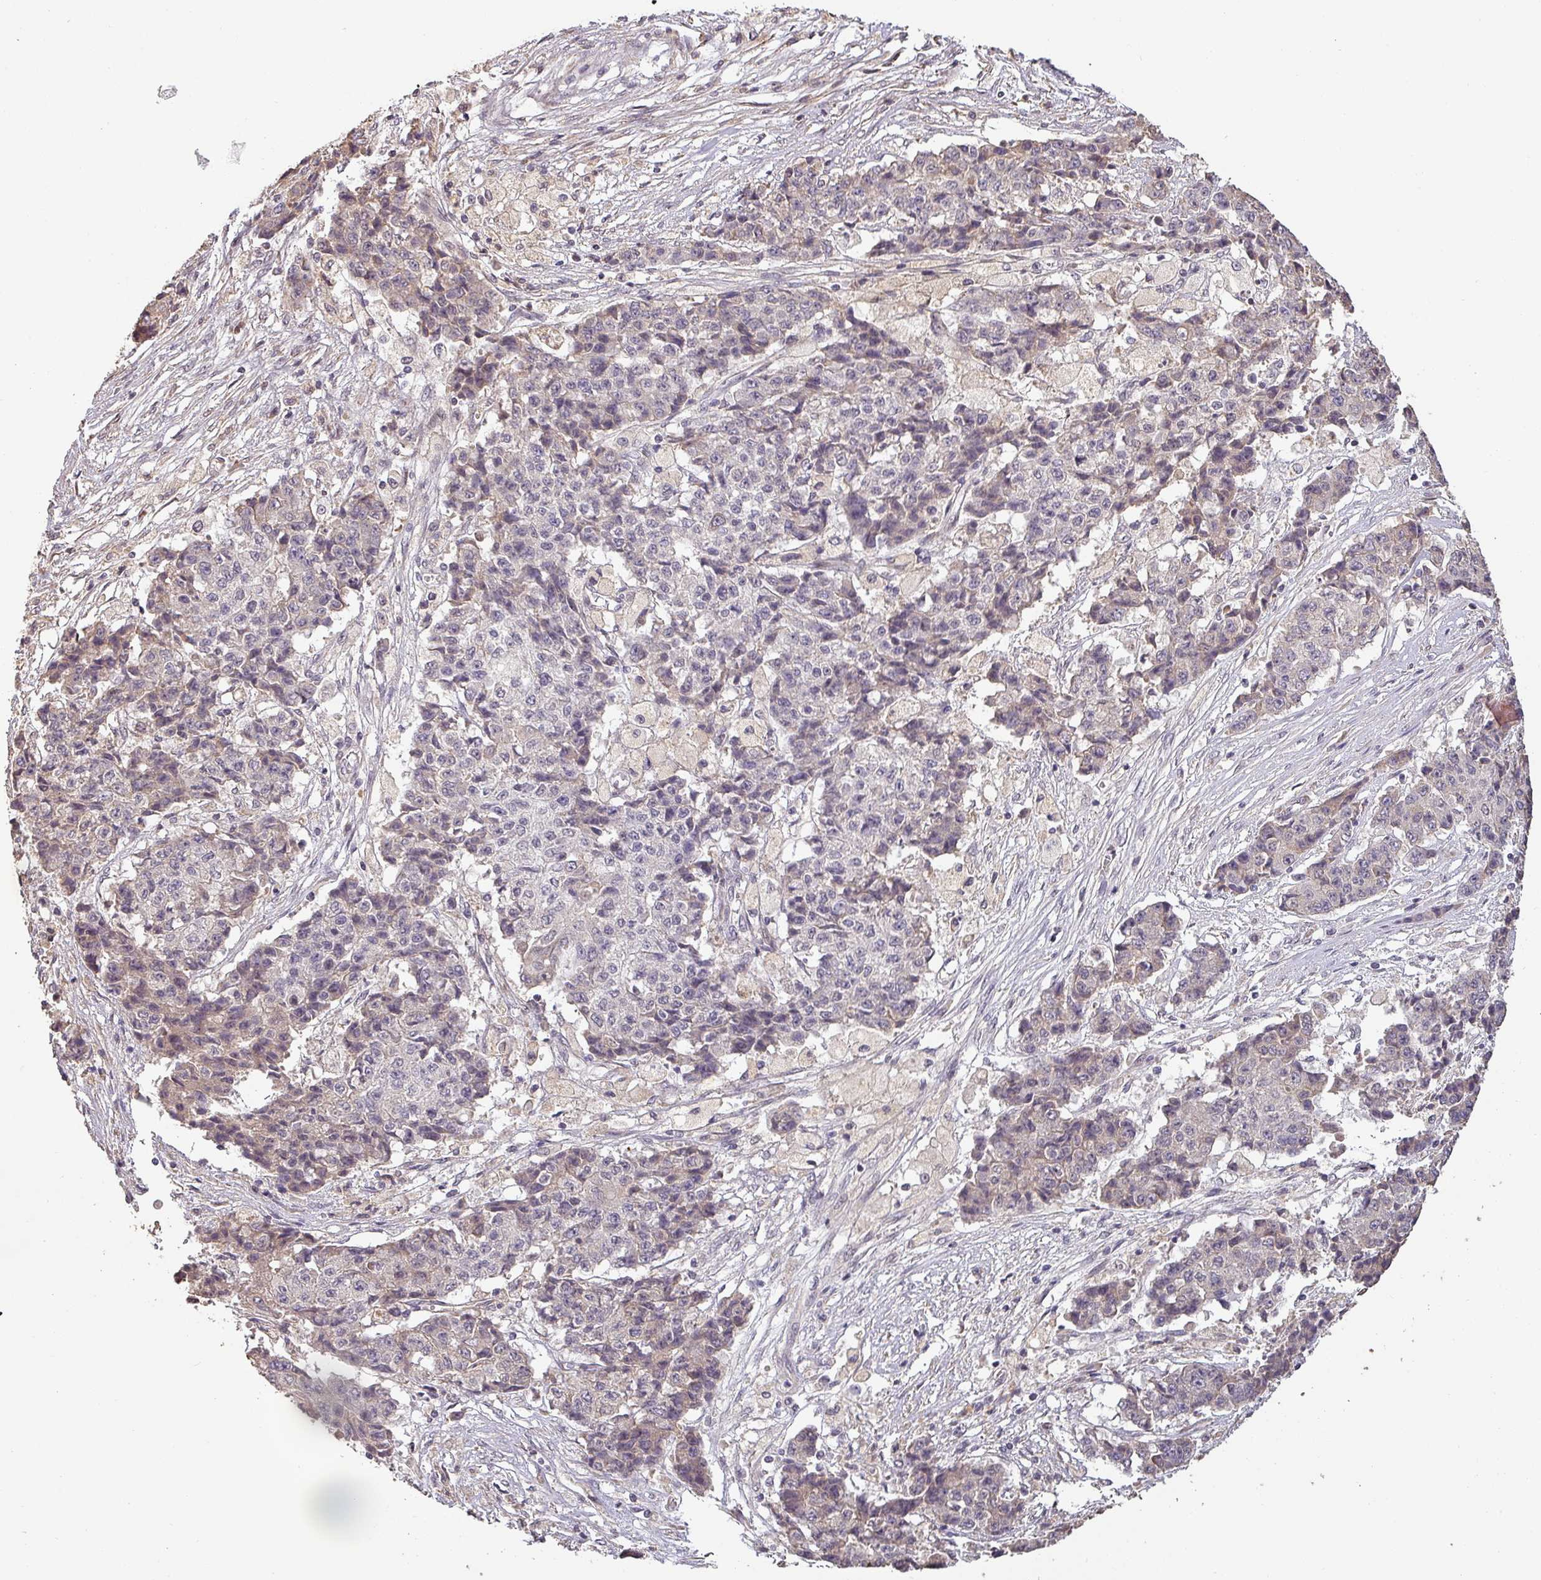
{"staining": {"intensity": "negative", "quantity": "none", "location": "none"}, "tissue": "ovarian cancer", "cell_type": "Tumor cells", "image_type": "cancer", "snomed": [{"axis": "morphology", "description": "Carcinoma, endometroid"}, {"axis": "topography", "description": "Ovary"}], "caption": "Ovarian endometroid carcinoma was stained to show a protein in brown. There is no significant positivity in tumor cells.", "gene": "BPIFB3", "patient": {"sex": "female", "age": 42}}